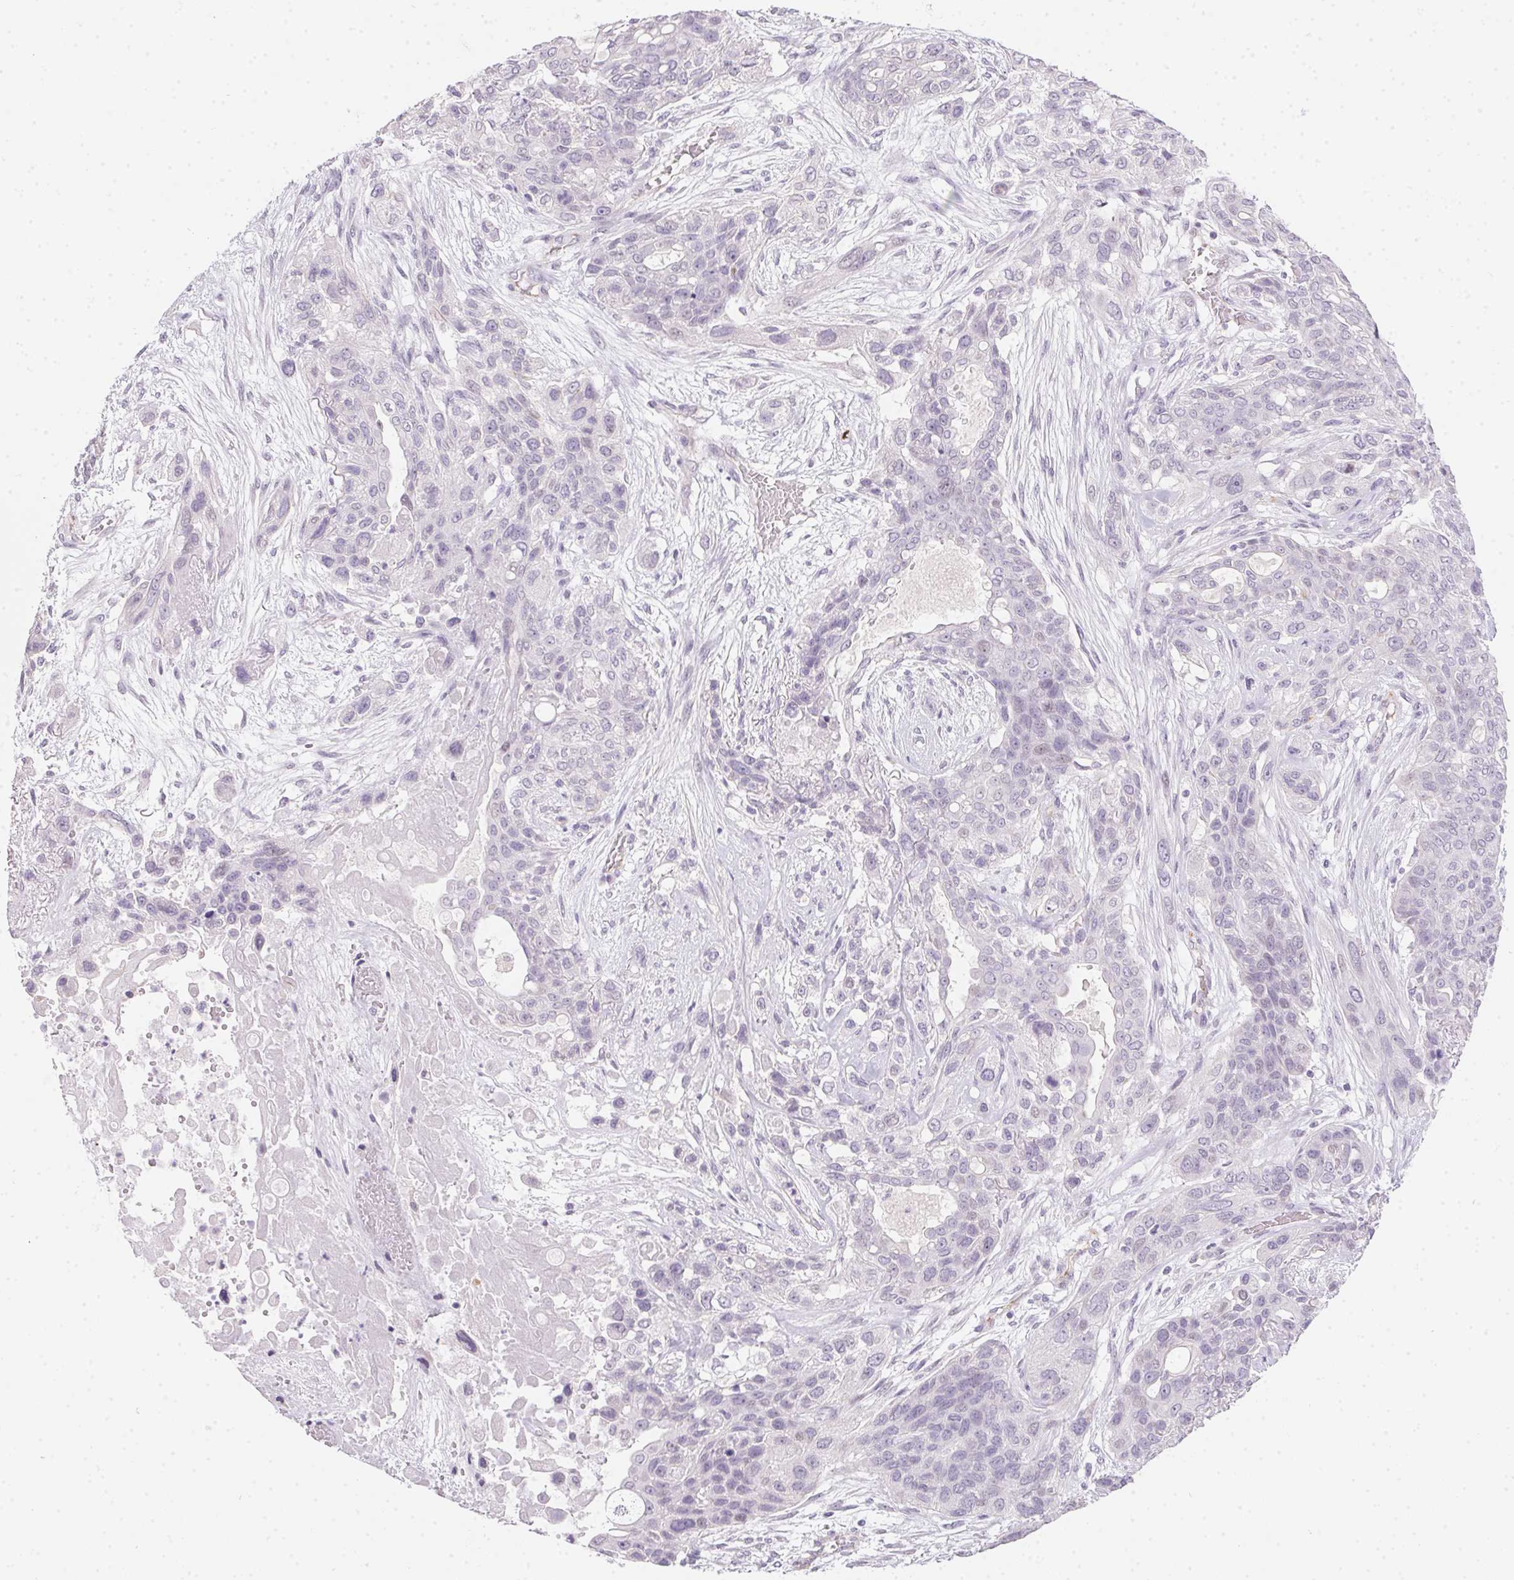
{"staining": {"intensity": "negative", "quantity": "none", "location": "none"}, "tissue": "lung cancer", "cell_type": "Tumor cells", "image_type": "cancer", "snomed": [{"axis": "morphology", "description": "Squamous cell carcinoma, NOS"}, {"axis": "topography", "description": "Lung"}], "caption": "High magnification brightfield microscopy of lung cancer stained with DAB (brown) and counterstained with hematoxylin (blue): tumor cells show no significant positivity.", "gene": "MORC1", "patient": {"sex": "female", "age": 70}}